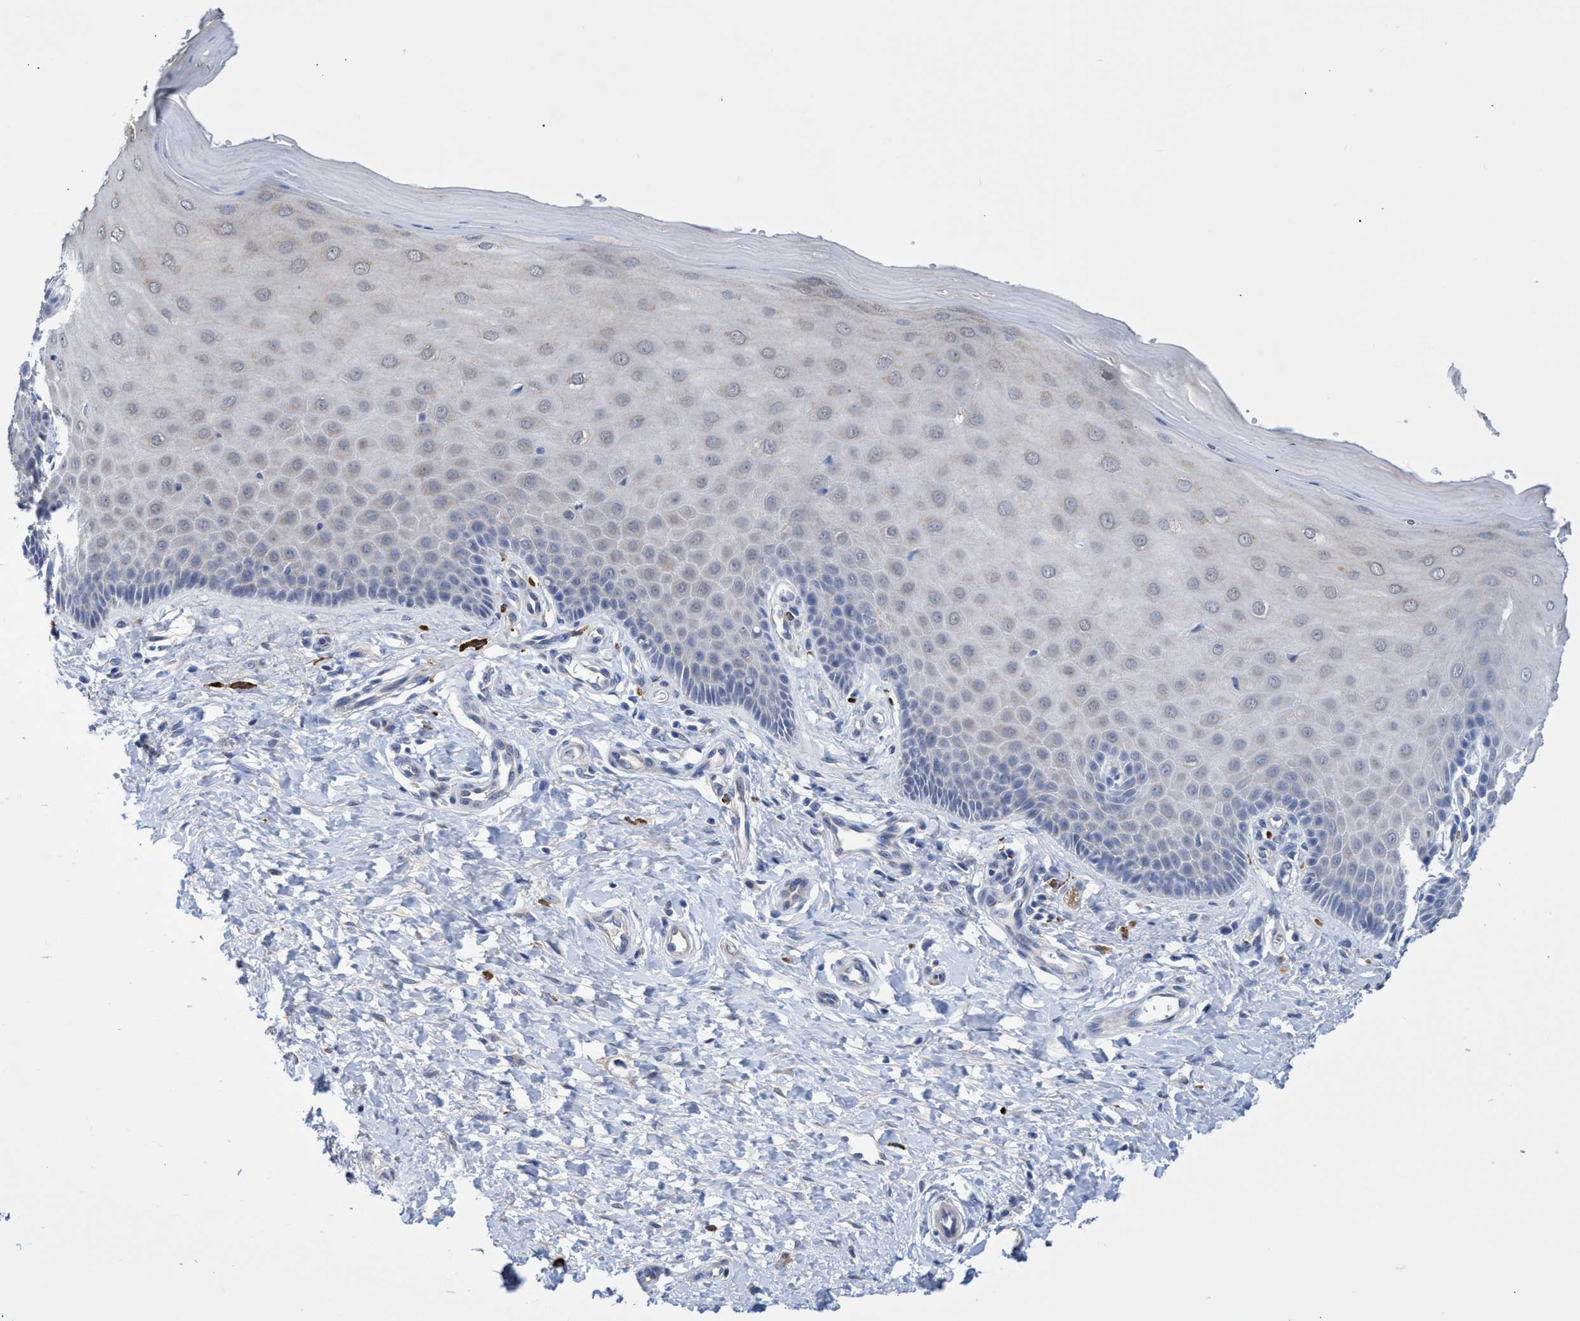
{"staining": {"intensity": "negative", "quantity": "none", "location": "none"}, "tissue": "cervix", "cell_type": "Glandular cells", "image_type": "normal", "snomed": [{"axis": "morphology", "description": "Normal tissue, NOS"}, {"axis": "topography", "description": "Cervix"}], "caption": "Human cervix stained for a protein using immunohistochemistry reveals no staining in glandular cells.", "gene": "SVEP1", "patient": {"sex": "female", "age": 55}}